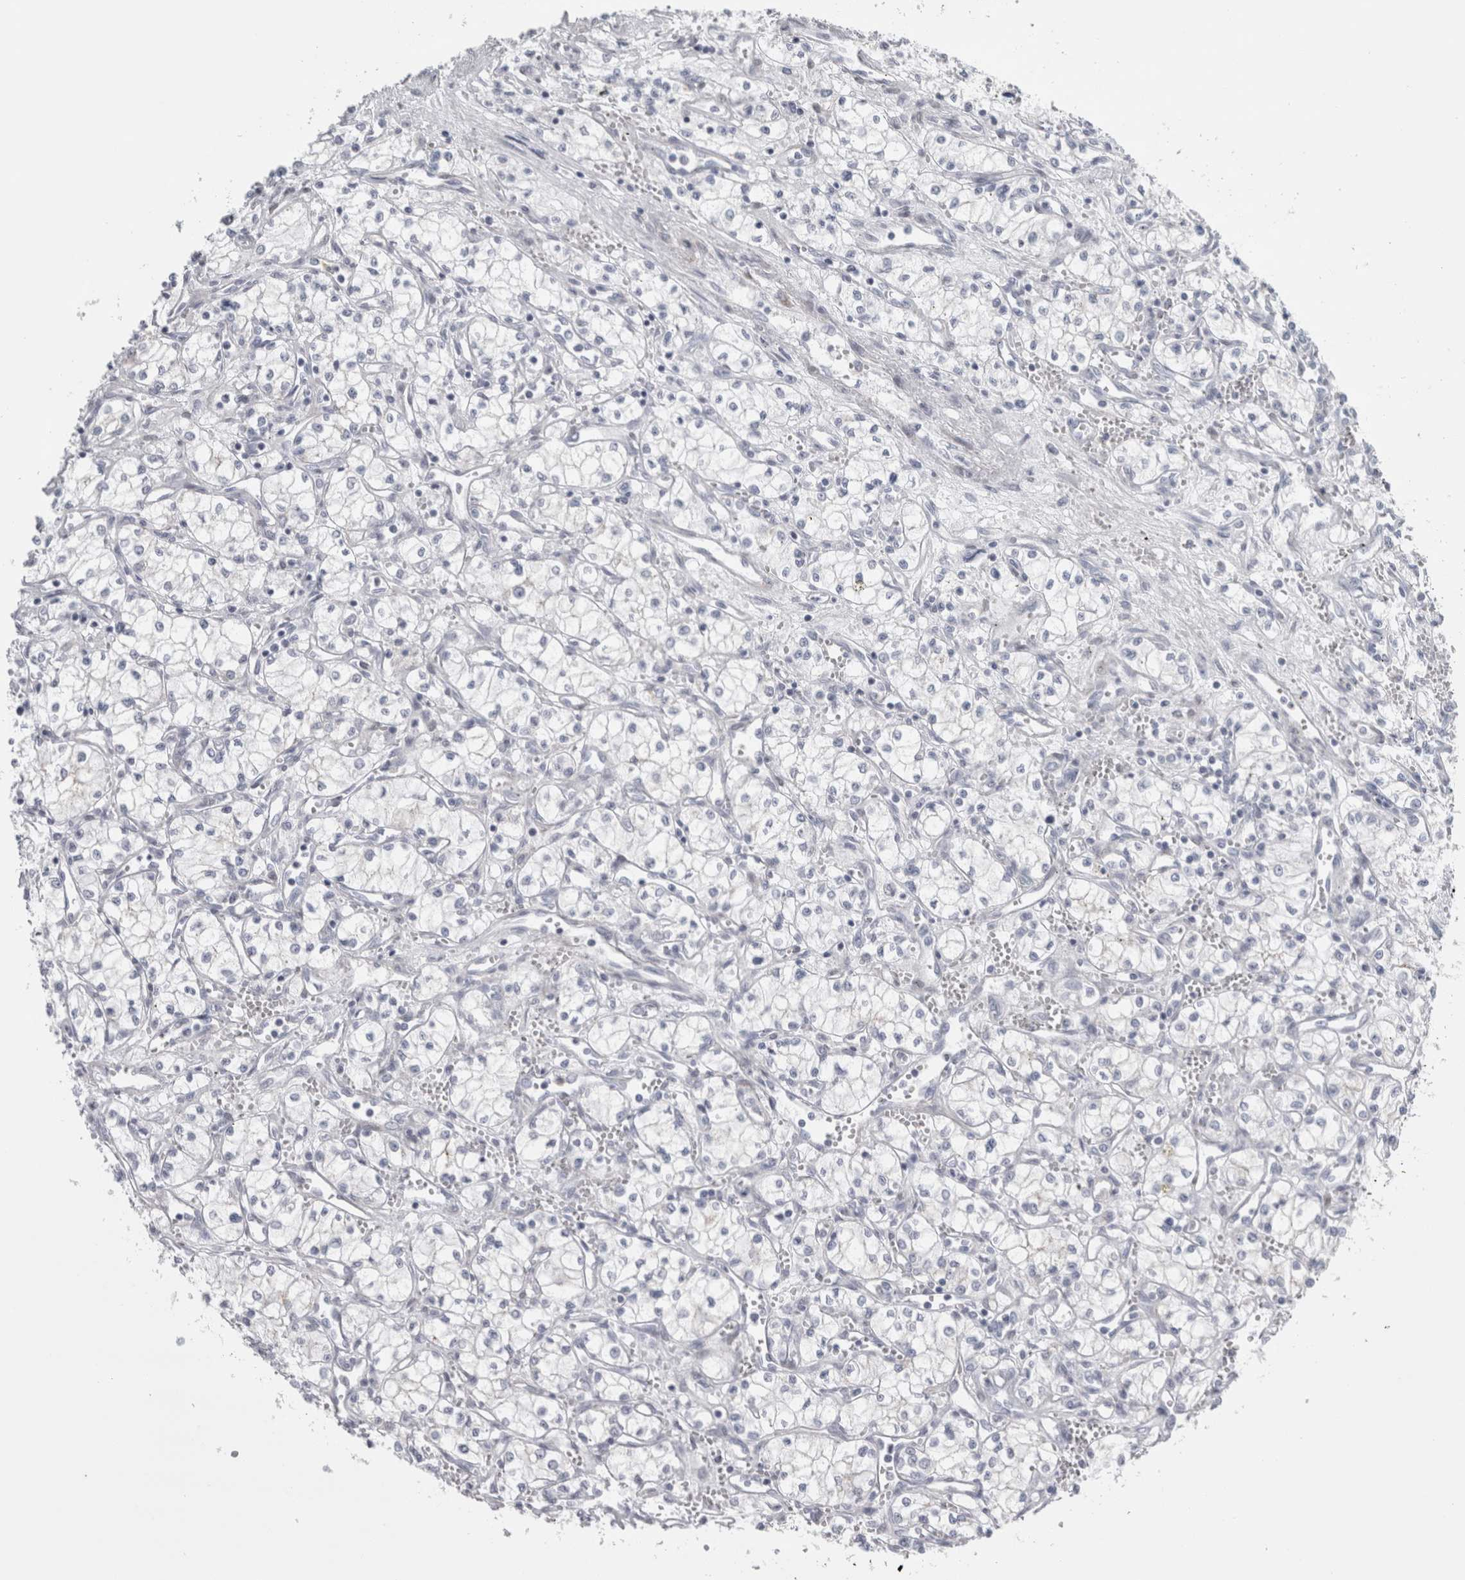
{"staining": {"intensity": "negative", "quantity": "none", "location": "none"}, "tissue": "renal cancer", "cell_type": "Tumor cells", "image_type": "cancer", "snomed": [{"axis": "morphology", "description": "Adenocarcinoma, NOS"}, {"axis": "topography", "description": "Kidney"}], "caption": "High magnification brightfield microscopy of renal adenocarcinoma stained with DAB (3,3'-diaminobenzidine) (brown) and counterstained with hematoxylin (blue): tumor cells show no significant expression. (DAB immunohistochemistry (IHC), high magnification).", "gene": "PLIN1", "patient": {"sex": "male", "age": 59}}